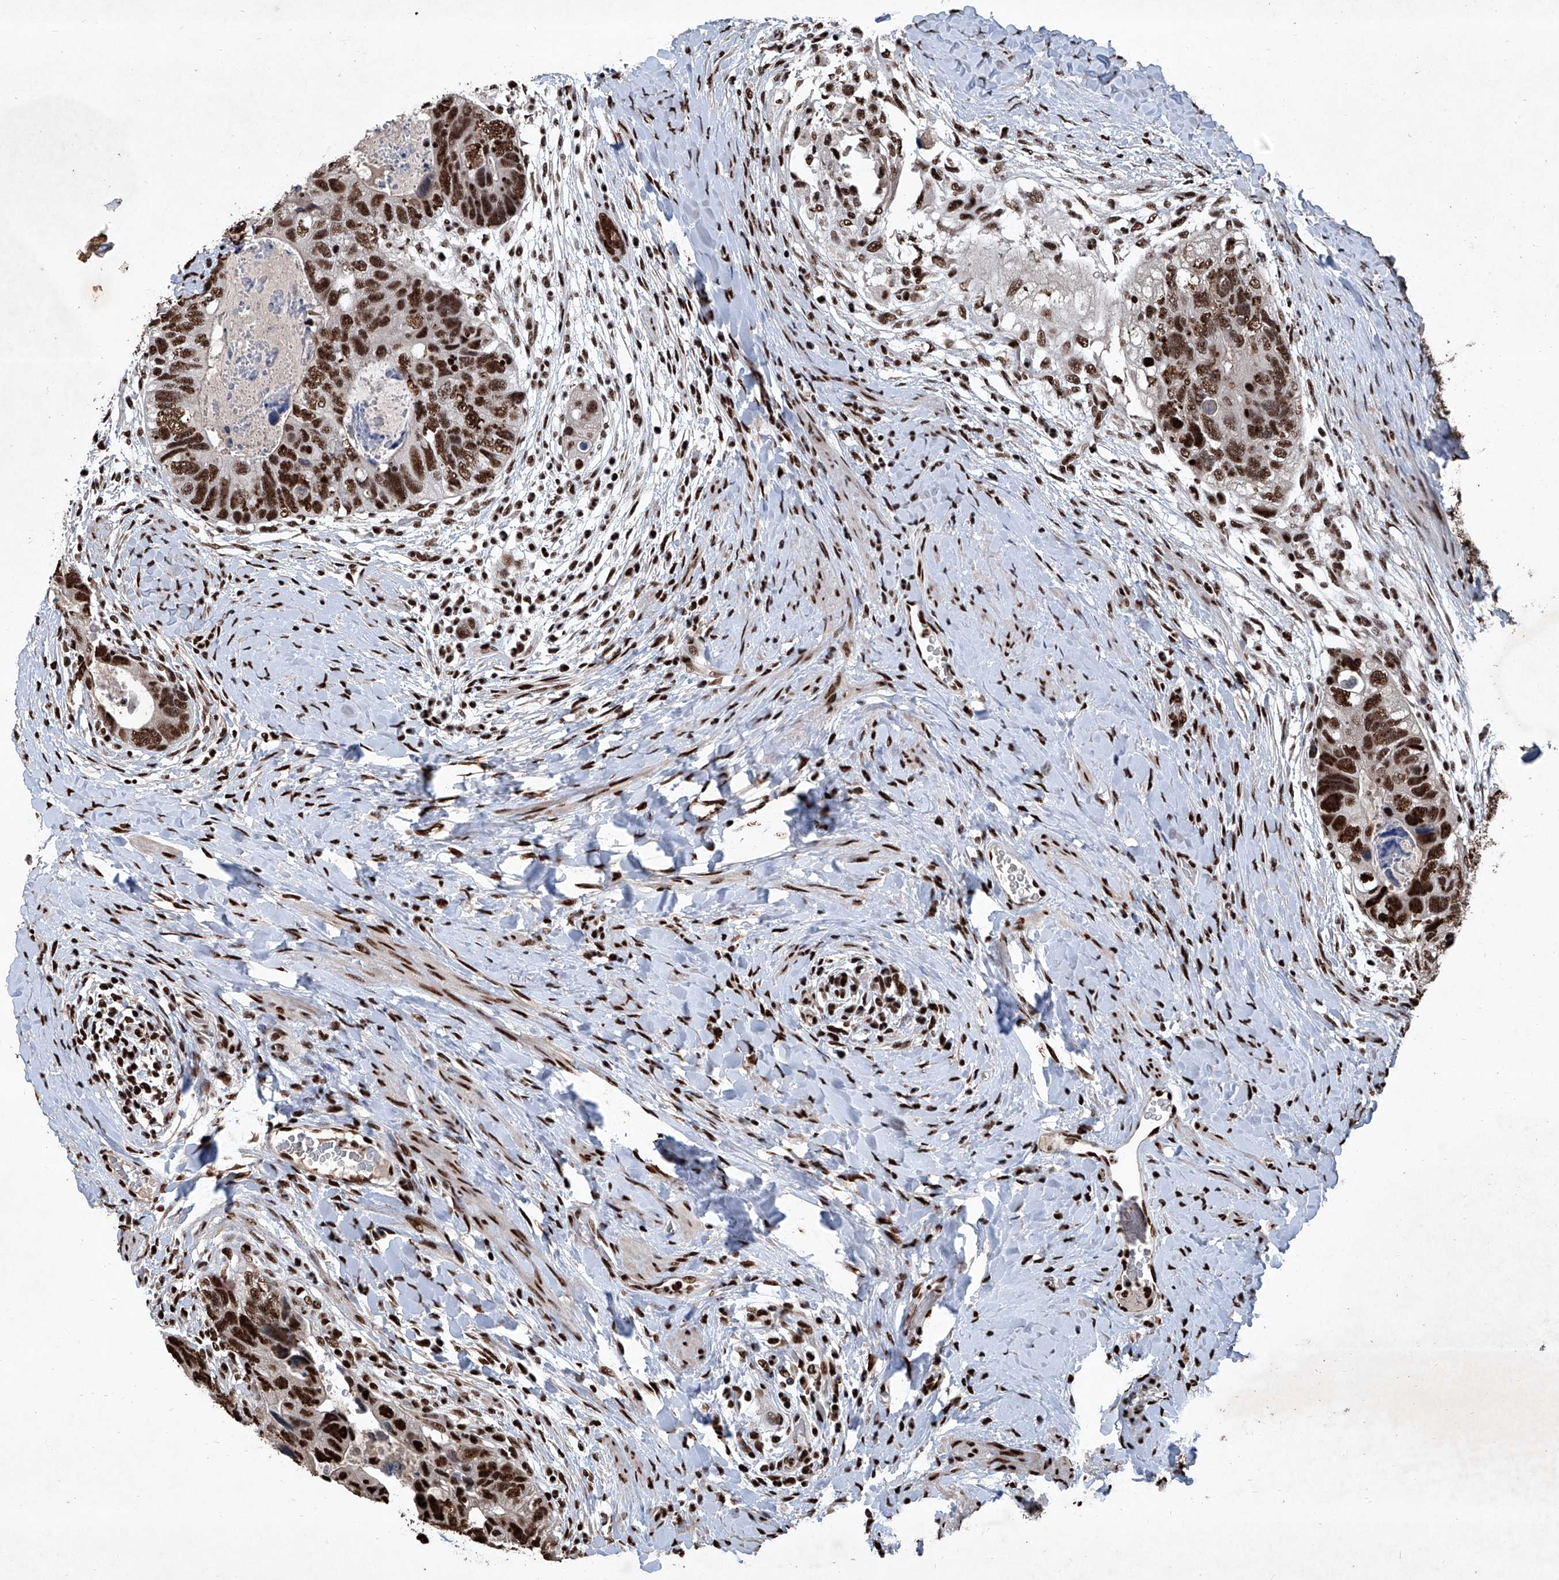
{"staining": {"intensity": "strong", "quantity": ">75%", "location": "nuclear"}, "tissue": "colorectal cancer", "cell_type": "Tumor cells", "image_type": "cancer", "snomed": [{"axis": "morphology", "description": "Adenocarcinoma, NOS"}, {"axis": "topography", "description": "Rectum"}], "caption": "A histopathology image of colorectal cancer (adenocarcinoma) stained for a protein reveals strong nuclear brown staining in tumor cells. The staining is performed using DAB brown chromogen to label protein expression. The nuclei are counter-stained blue using hematoxylin.", "gene": "DDX39B", "patient": {"sex": "male", "age": 59}}